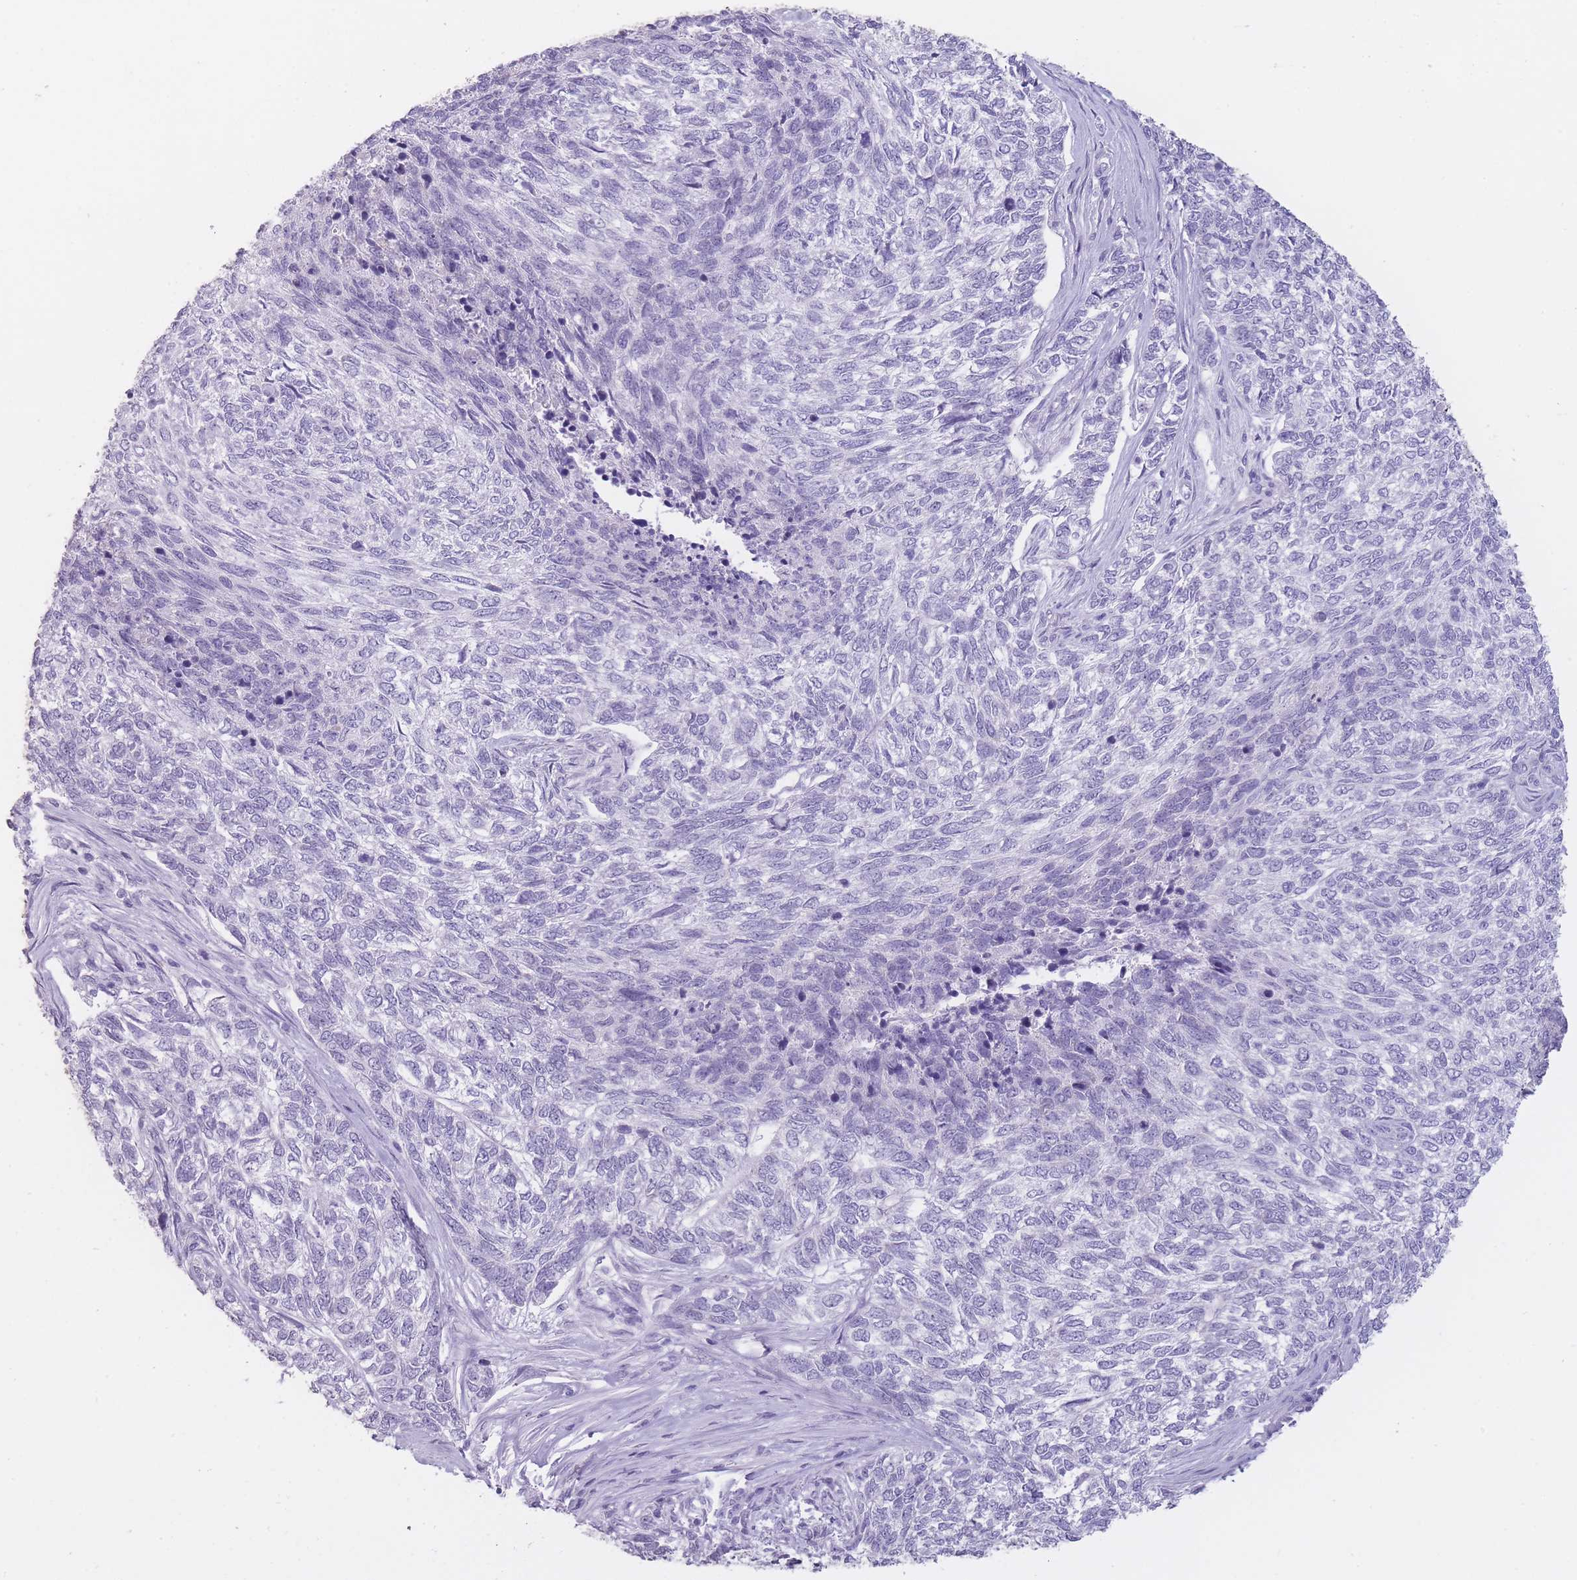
{"staining": {"intensity": "negative", "quantity": "none", "location": "none"}, "tissue": "skin cancer", "cell_type": "Tumor cells", "image_type": "cancer", "snomed": [{"axis": "morphology", "description": "Basal cell carcinoma"}, {"axis": "topography", "description": "Skin"}], "caption": "This image is of skin basal cell carcinoma stained with immunohistochemistry (IHC) to label a protein in brown with the nuclei are counter-stained blue. There is no positivity in tumor cells.", "gene": "DCANP1", "patient": {"sex": "female", "age": 65}}